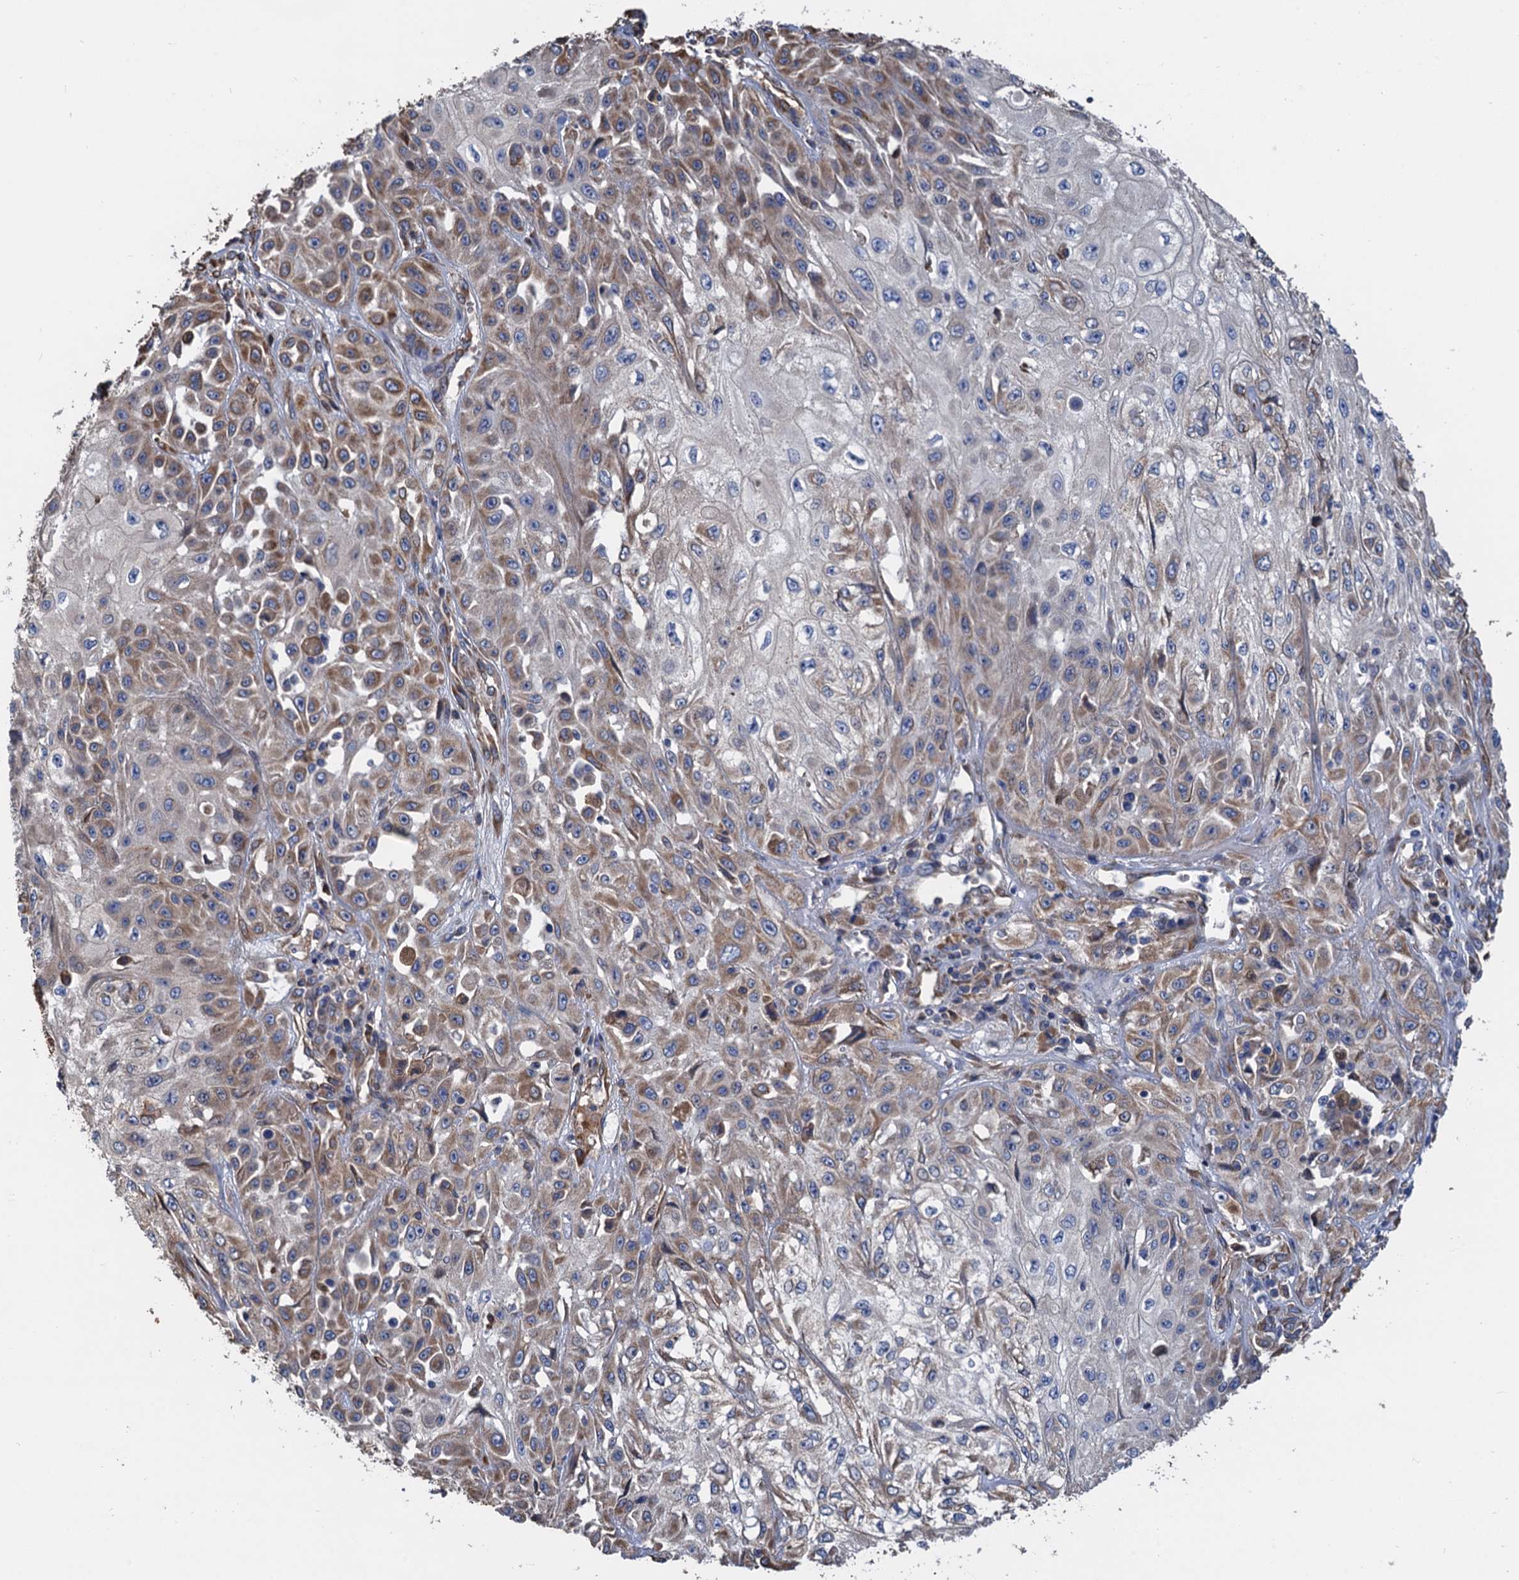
{"staining": {"intensity": "weak", "quantity": "25%-75%", "location": "cytoplasmic/membranous"}, "tissue": "skin cancer", "cell_type": "Tumor cells", "image_type": "cancer", "snomed": [{"axis": "morphology", "description": "Squamous cell carcinoma, NOS"}, {"axis": "morphology", "description": "Squamous cell carcinoma, metastatic, NOS"}, {"axis": "topography", "description": "Skin"}, {"axis": "topography", "description": "Lymph node"}], "caption": "Approximately 25%-75% of tumor cells in skin squamous cell carcinoma exhibit weak cytoplasmic/membranous protein staining as visualized by brown immunohistochemical staining.", "gene": "CNNM1", "patient": {"sex": "male", "age": 75}}